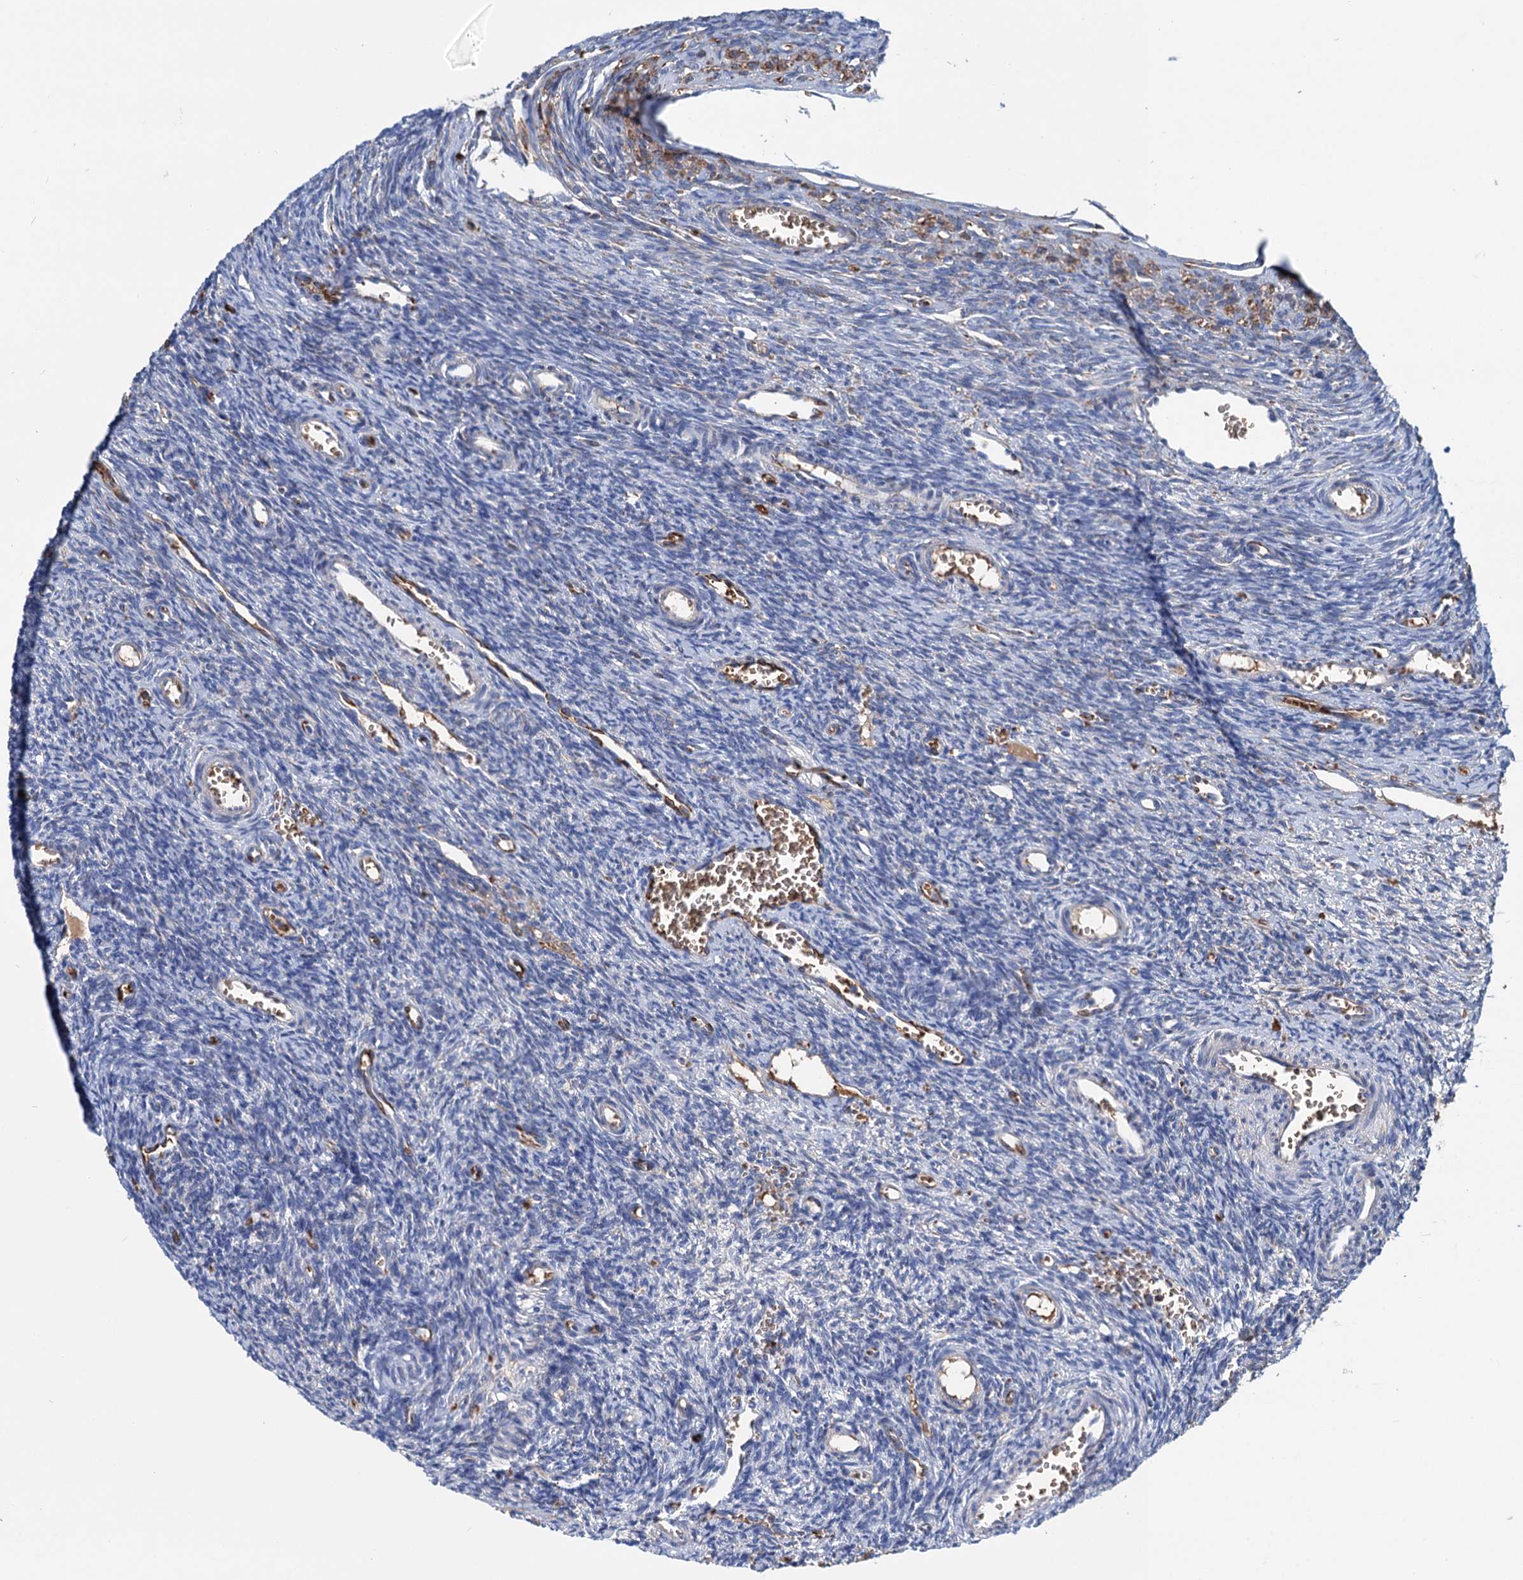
{"staining": {"intensity": "negative", "quantity": "none", "location": "none"}, "tissue": "ovary", "cell_type": "Ovarian stroma cells", "image_type": "normal", "snomed": [{"axis": "morphology", "description": "Normal tissue, NOS"}, {"axis": "topography", "description": "Ovary"}], "caption": "DAB (3,3'-diaminobenzidine) immunohistochemical staining of normal ovary demonstrates no significant staining in ovarian stroma cells.", "gene": "RPUSD3", "patient": {"sex": "female", "age": 39}}